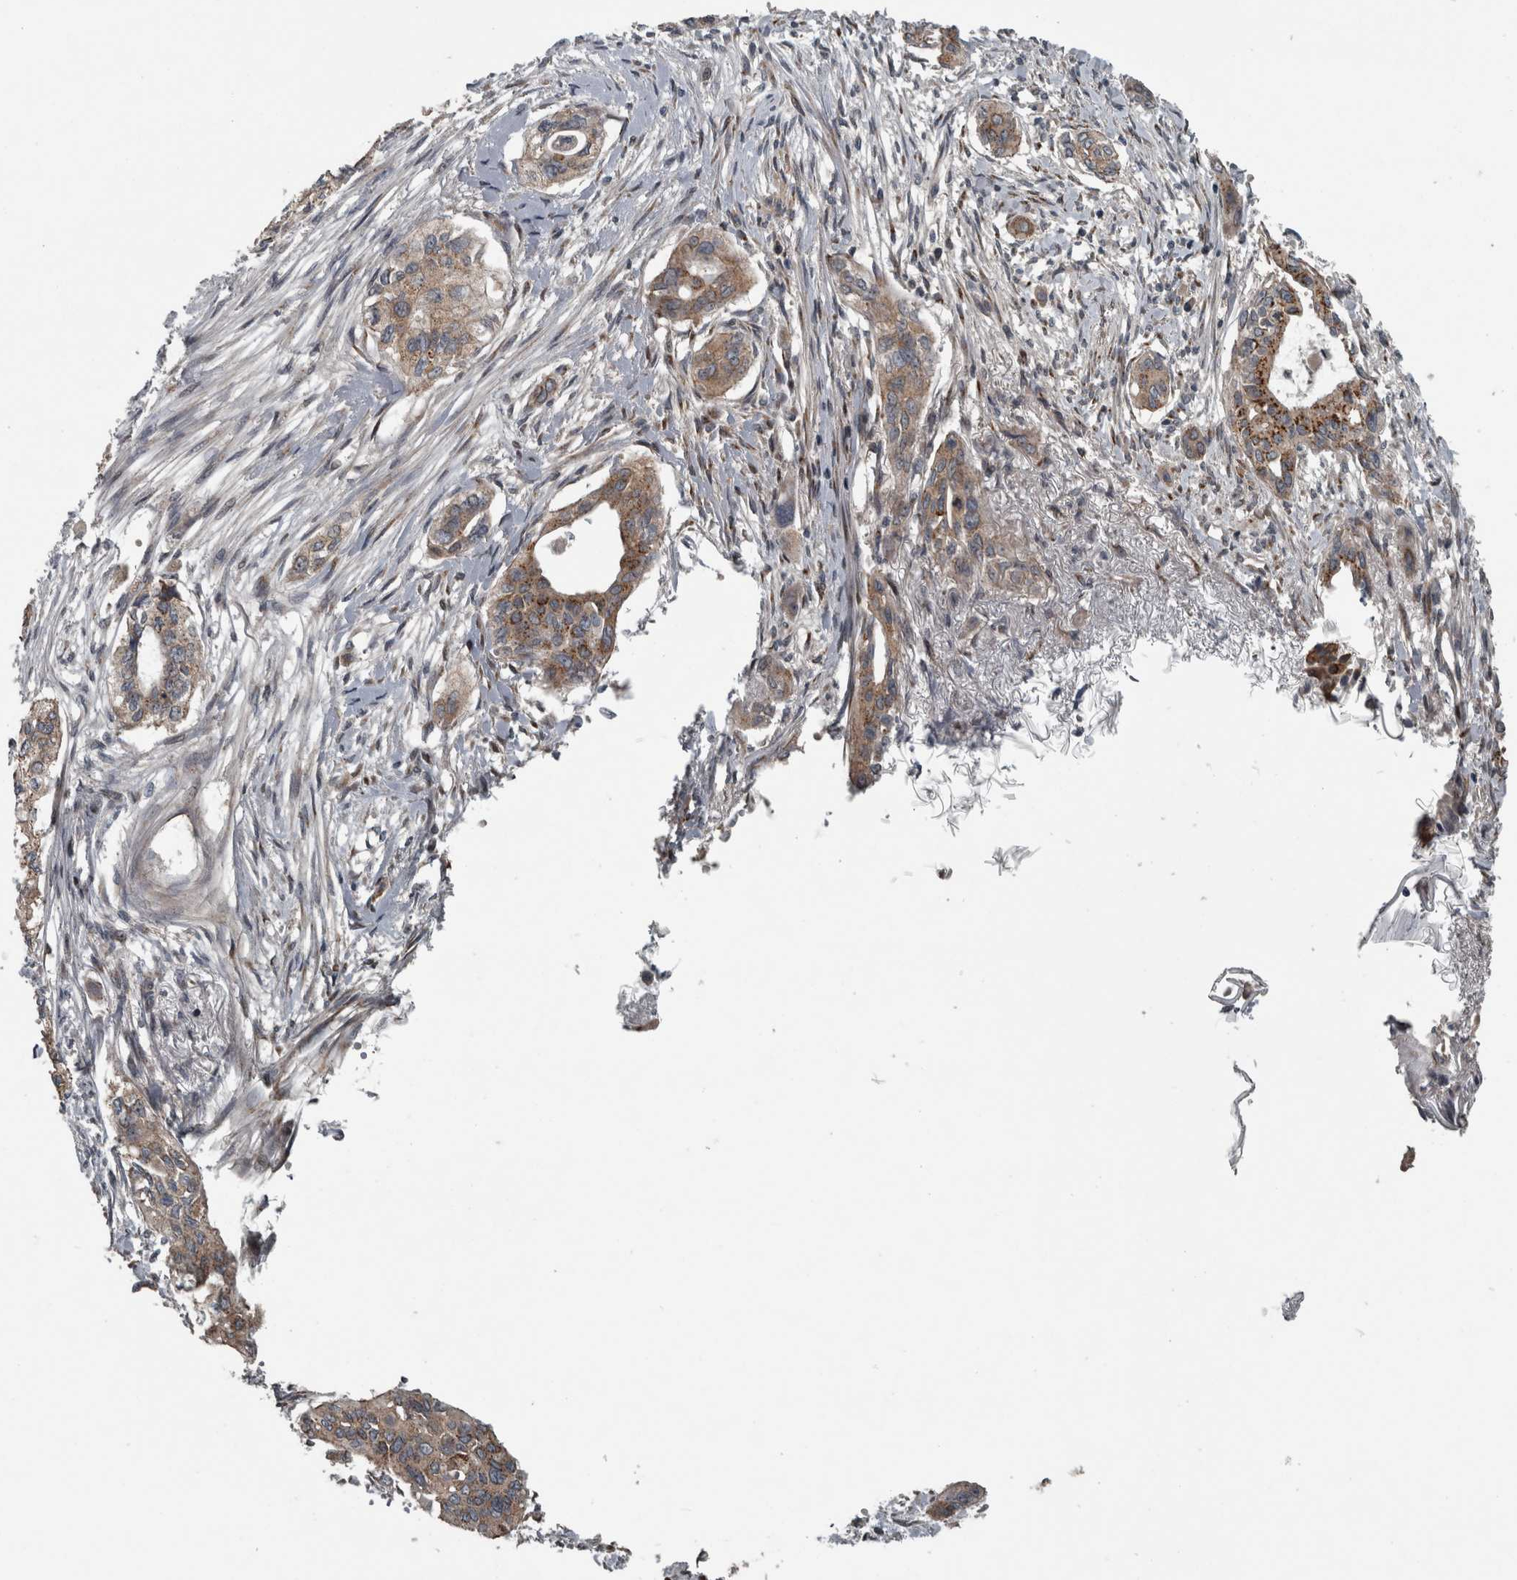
{"staining": {"intensity": "moderate", "quantity": ">75%", "location": "cytoplasmic/membranous"}, "tissue": "pancreatic cancer", "cell_type": "Tumor cells", "image_type": "cancer", "snomed": [{"axis": "morphology", "description": "Adenocarcinoma, NOS"}, {"axis": "topography", "description": "Pancreas"}], "caption": "Human pancreatic cancer (adenocarcinoma) stained with a protein marker reveals moderate staining in tumor cells.", "gene": "ZNF345", "patient": {"sex": "female", "age": 60}}